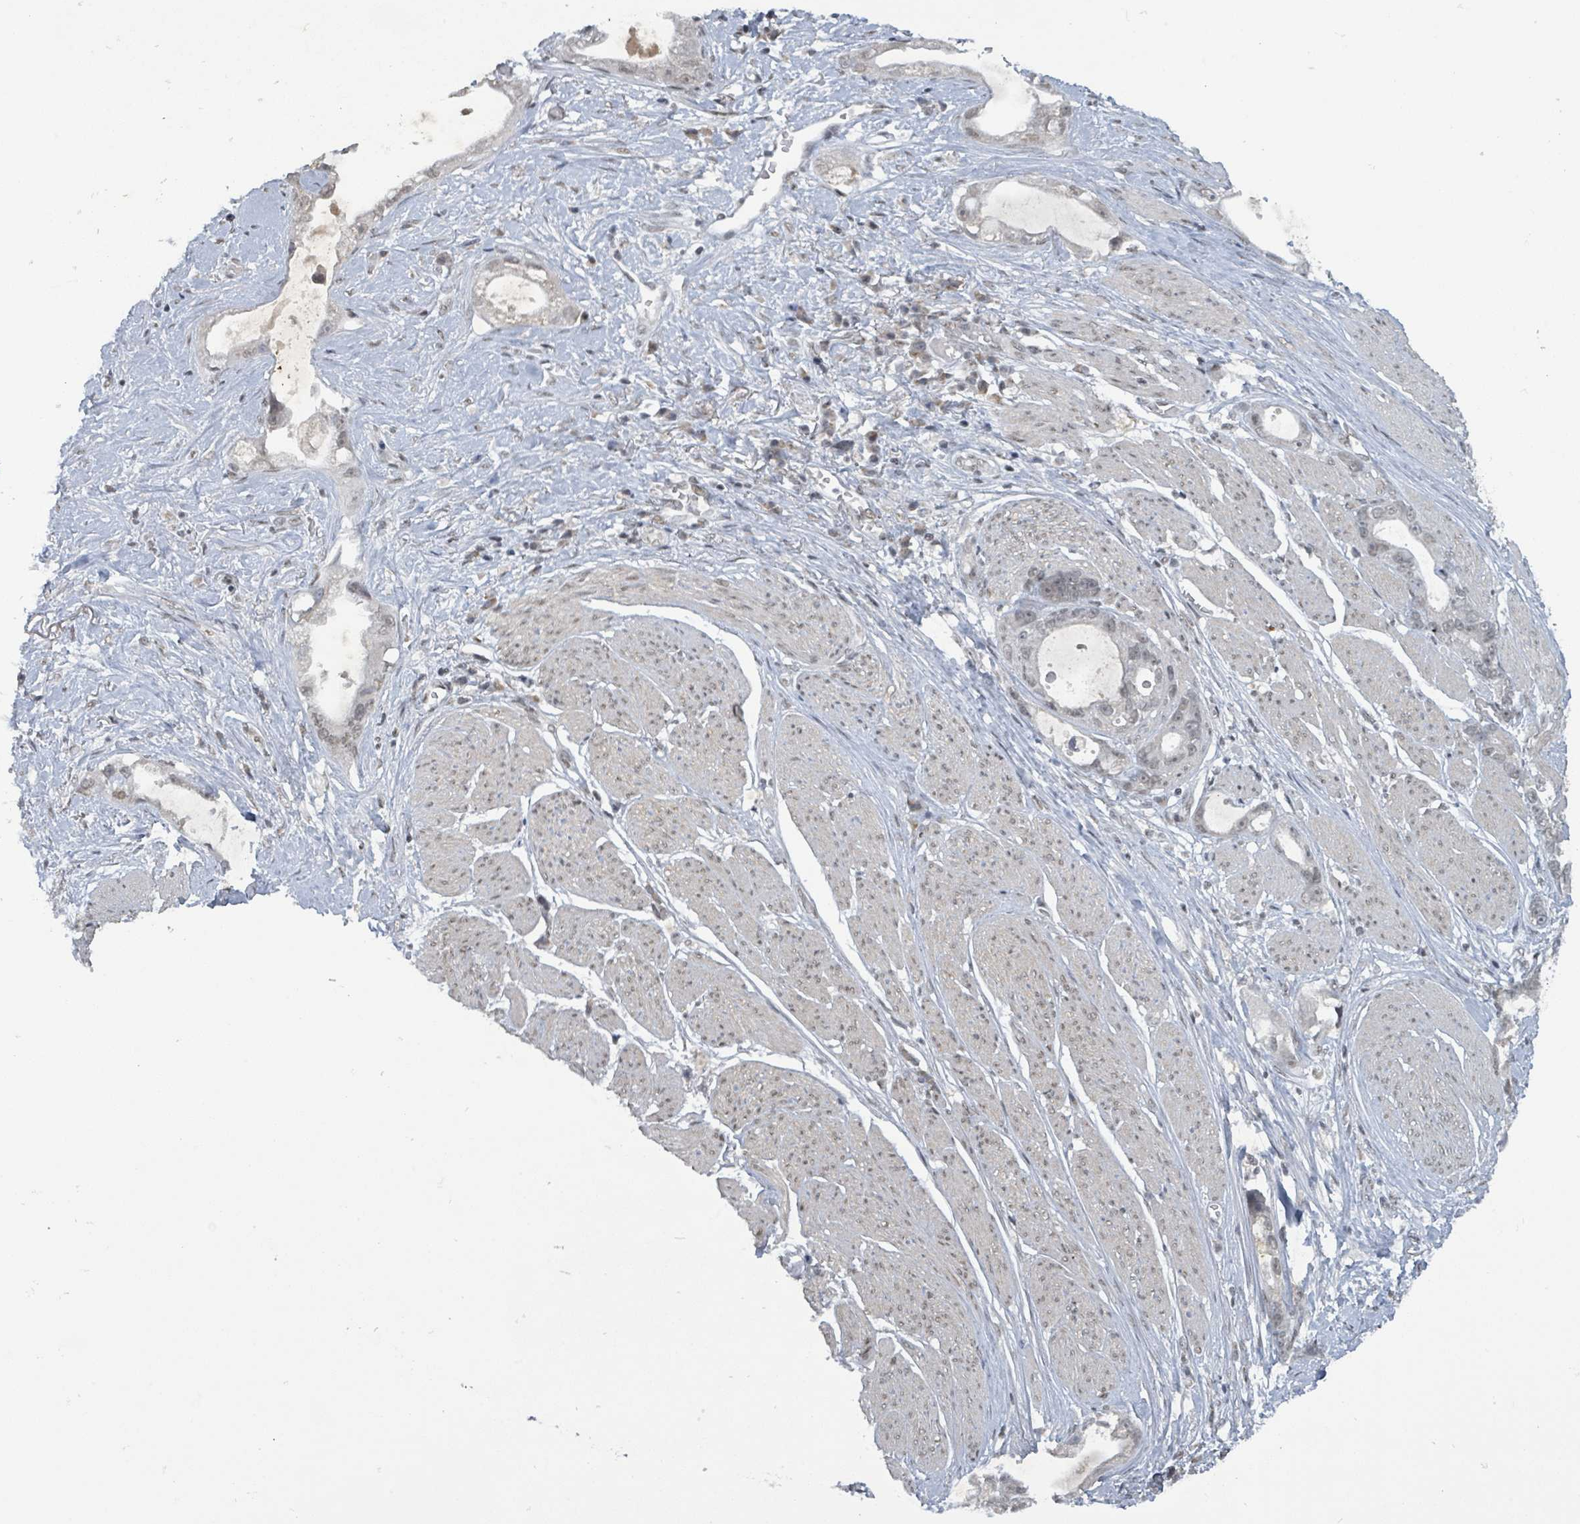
{"staining": {"intensity": "weak", "quantity": "25%-75%", "location": "nuclear"}, "tissue": "stomach cancer", "cell_type": "Tumor cells", "image_type": "cancer", "snomed": [{"axis": "morphology", "description": "Adenocarcinoma, NOS"}, {"axis": "topography", "description": "Stomach"}], "caption": "Weak nuclear protein staining is appreciated in approximately 25%-75% of tumor cells in stomach cancer.", "gene": "BANP", "patient": {"sex": "male", "age": 55}}